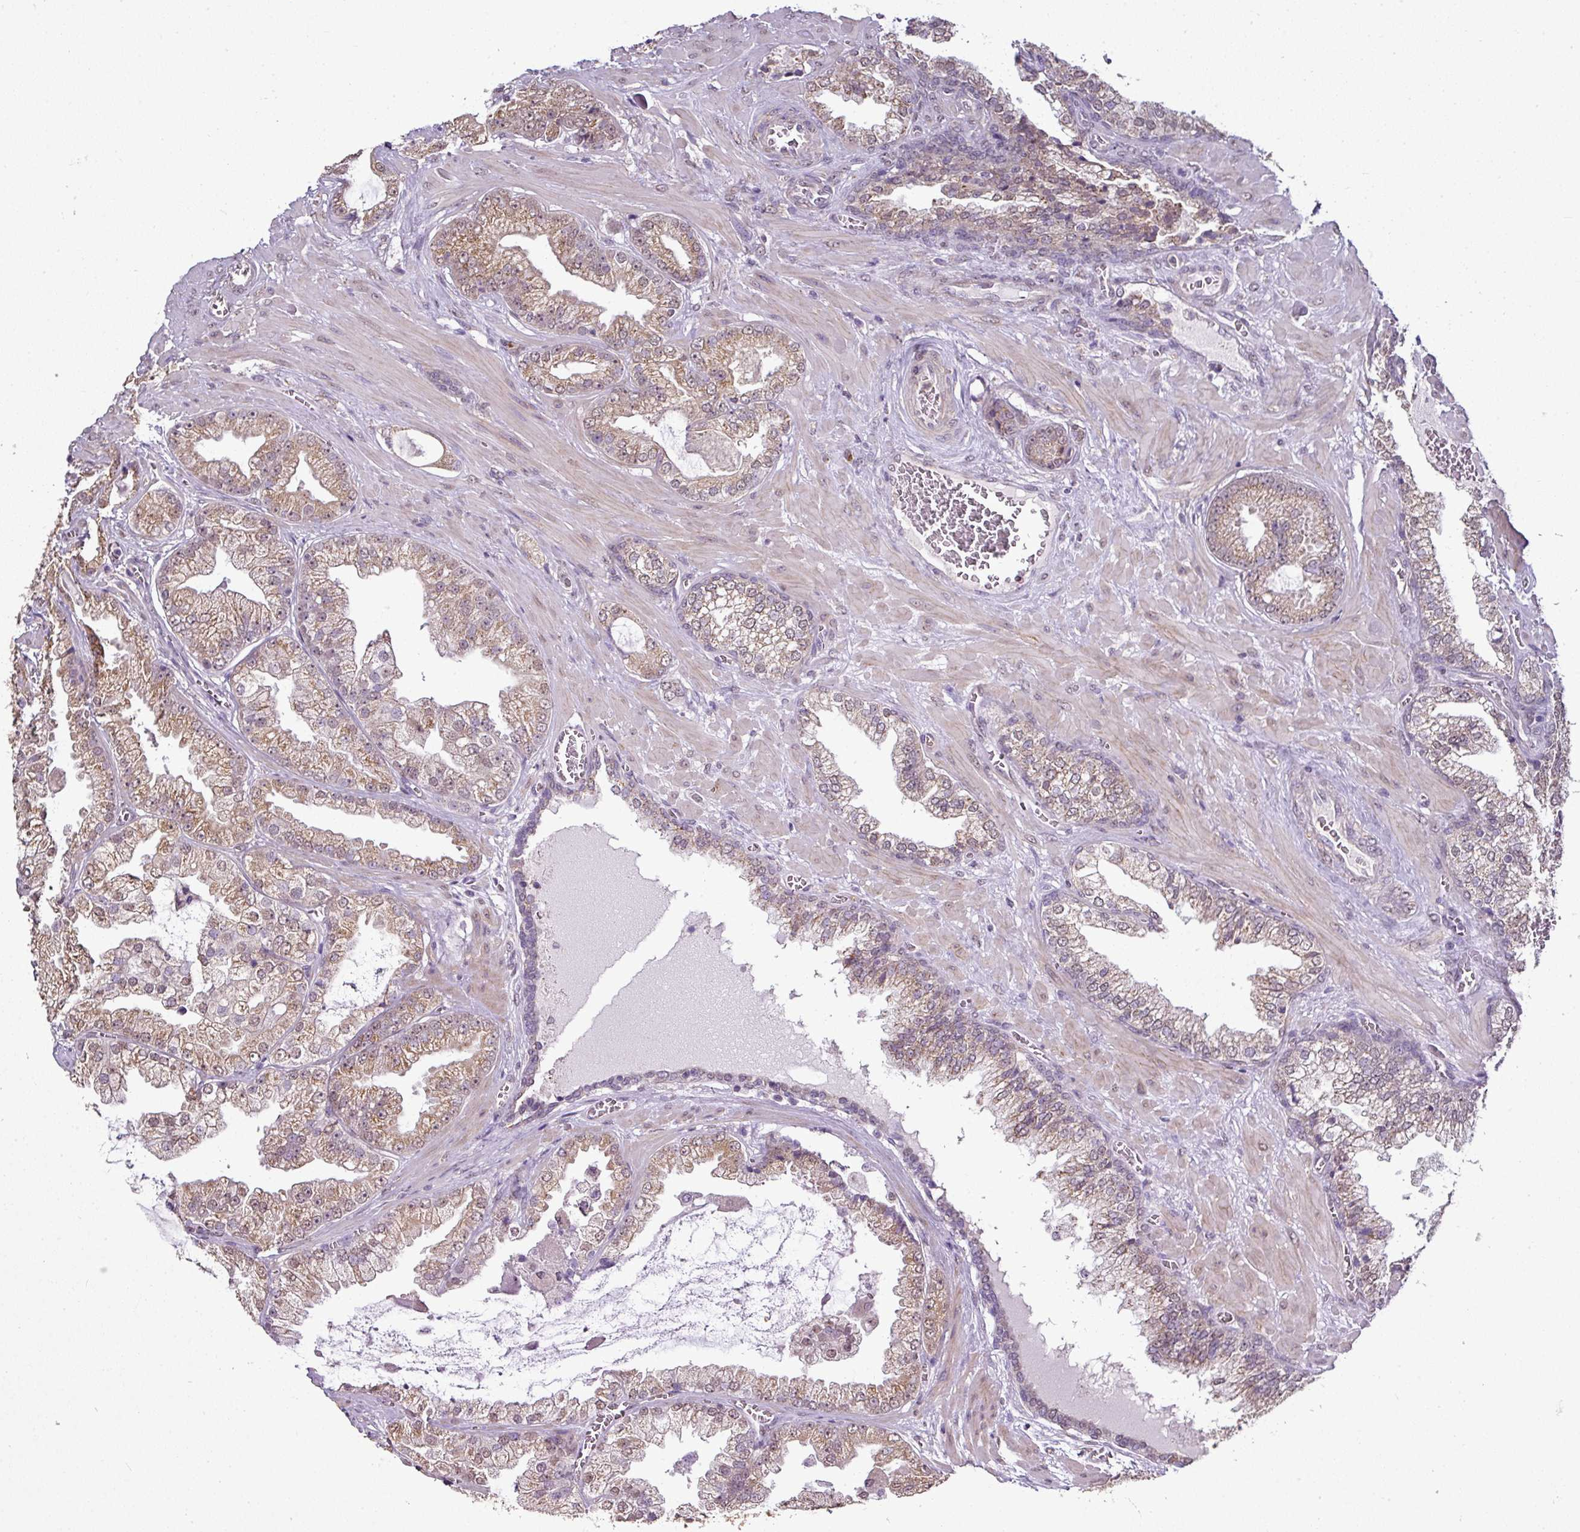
{"staining": {"intensity": "moderate", "quantity": ">75%", "location": "cytoplasmic/membranous,nuclear"}, "tissue": "prostate cancer", "cell_type": "Tumor cells", "image_type": "cancer", "snomed": [{"axis": "morphology", "description": "Adenocarcinoma, Low grade"}, {"axis": "topography", "description": "Prostate"}], "caption": "Protein analysis of prostate cancer tissue exhibits moderate cytoplasmic/membranous and nuclear expression in about >75% of tumor cells.", "gene": "JPH2", "patient": {"sex": "male", "age": 57}}